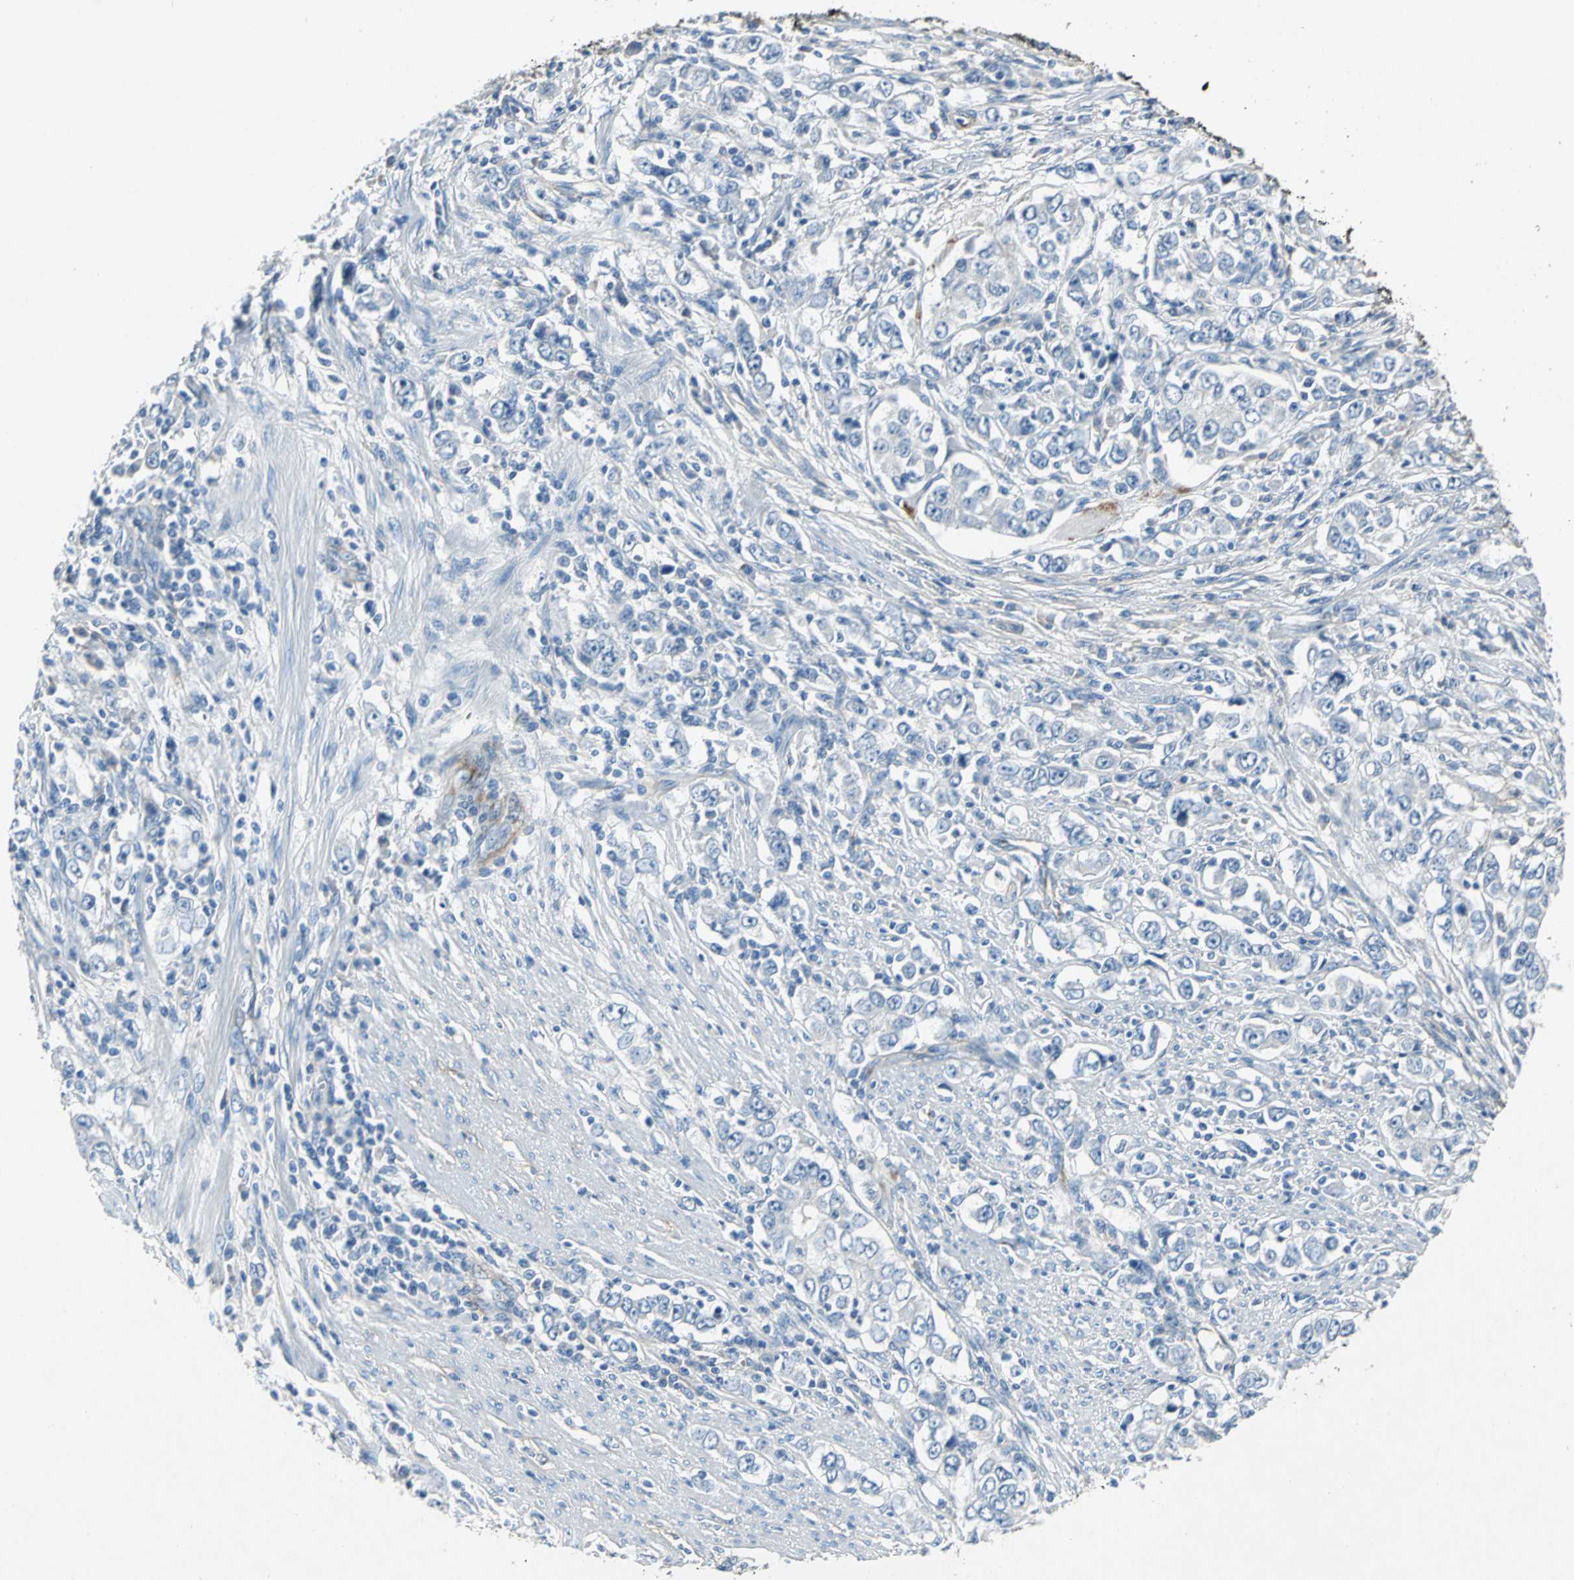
{"staining": {"intensity": "negative", "quantity": "none", "location": "none"}, "tissue": "stomach cancer", "cell_type": "Tumor cells", "image_type": "cancer", "snomed": [{"axis": "morphology", "description": "Adenocarcinoma, NOS"}, {"axis": "topography", "description": "Stomach, lower"}], "caption": "A high-resolution photomicrograph shows immunohistochemistry staining of stomach cancer, which shows no significant expression in tumor cells. (Stains: DAB (3,3'-diaminobenzidine) immunohistochemistry with hematoxylin counter stain, Microscopy: brightfield microscopy at high magnification).", "gene": "EFNB3", "patient": {"sex": "female", "age": 72}}